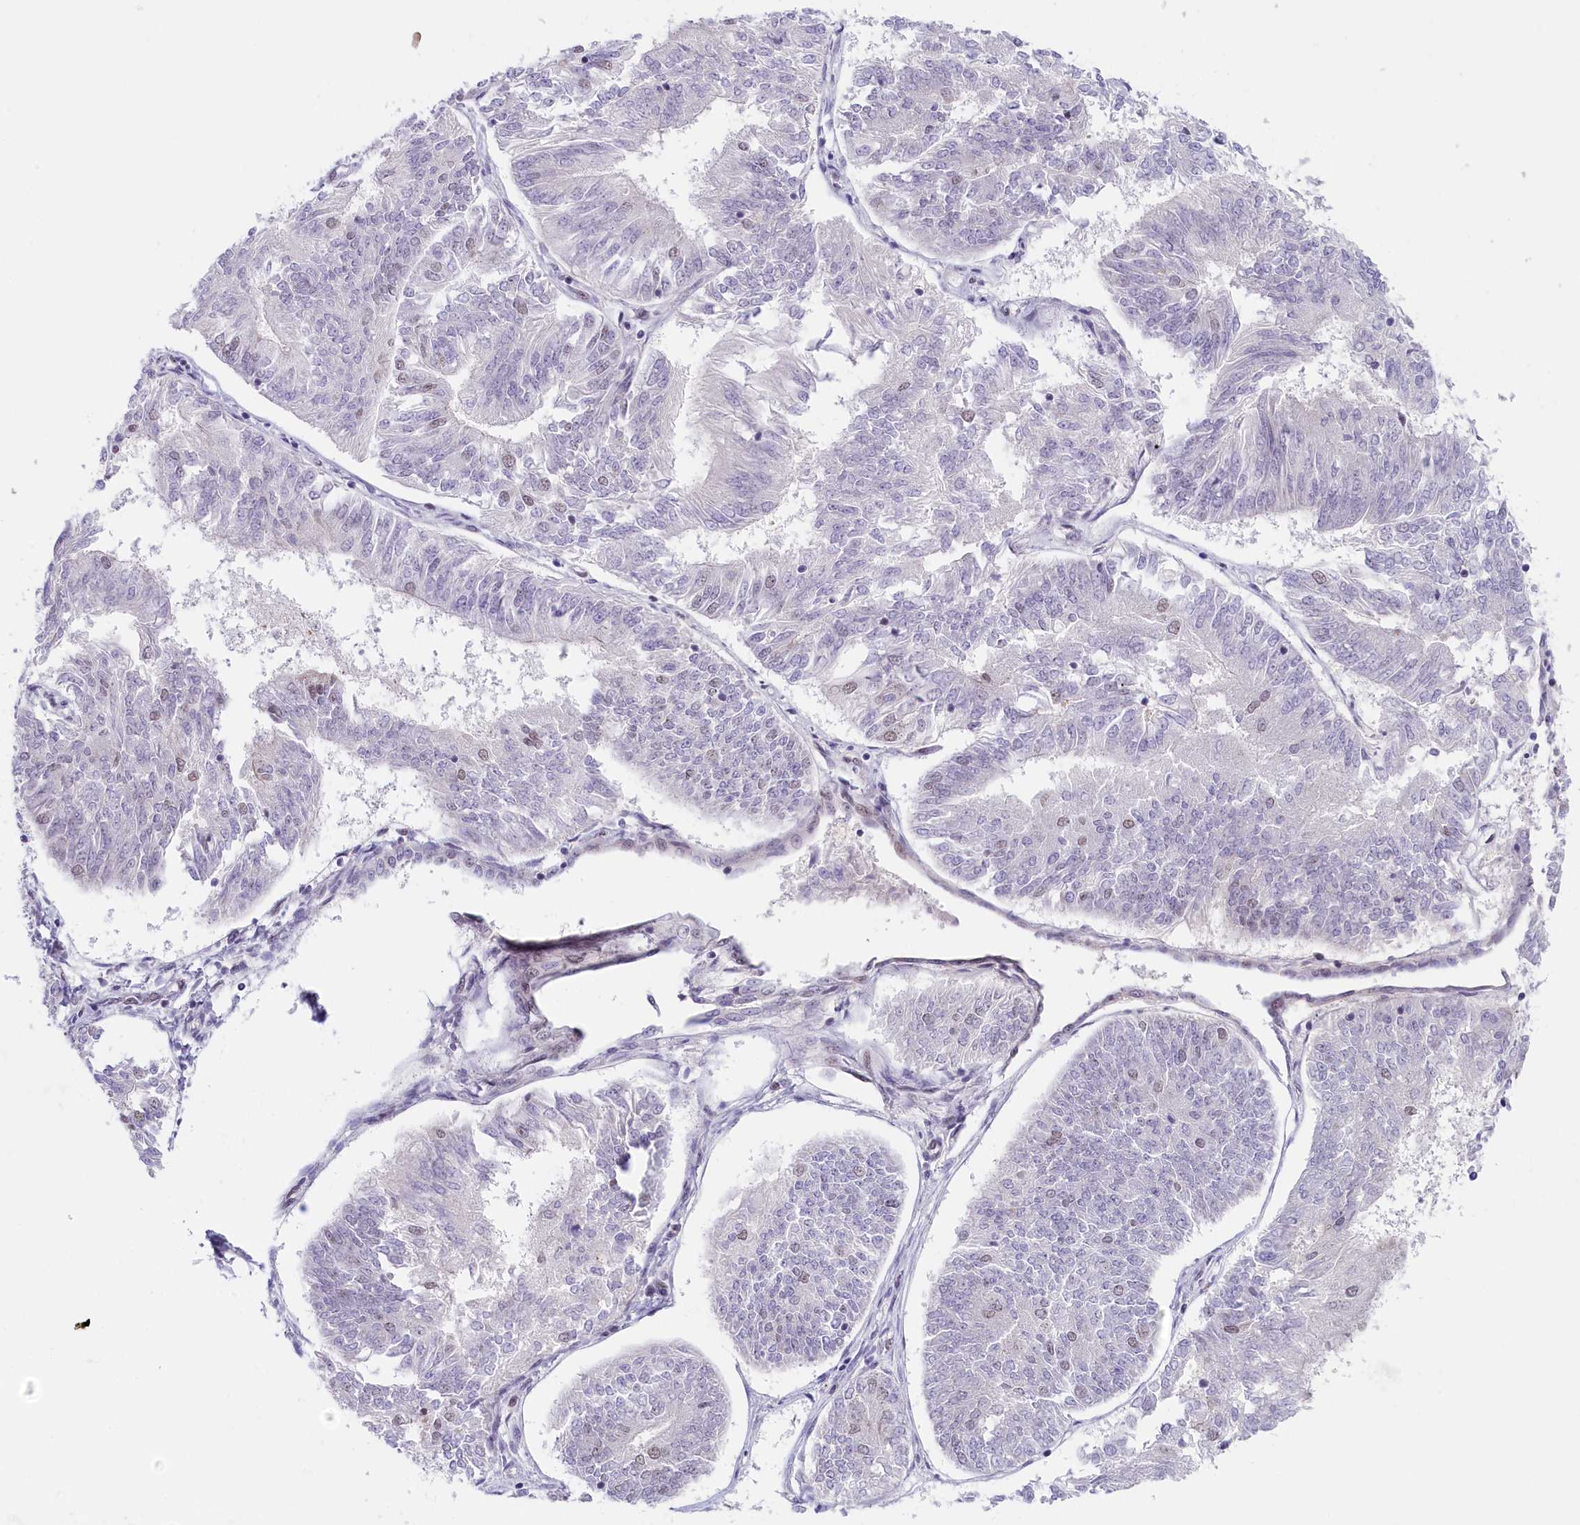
{"staining": {"intensity": "weak", "quantity": "<25%", "location": "nuclear"}, "tissue": "endometrial cancer", "cell_type": "Tumor cells", "image_type": "cancer", "snomed": [{"axis": "morphology", "description": "Adenocarcinoma, NOS"}, {"axis": "topography", "description": "Endometrium"}], "caption": "An immunohistochemistry (IHC) histopathology image of endometrial adenocarcinoma is shown. There is no staining in tumor cells of endometrial adenocarcinoma.", "gene": "SEC31B", "patient": {"sex": "female", "age": 58}}